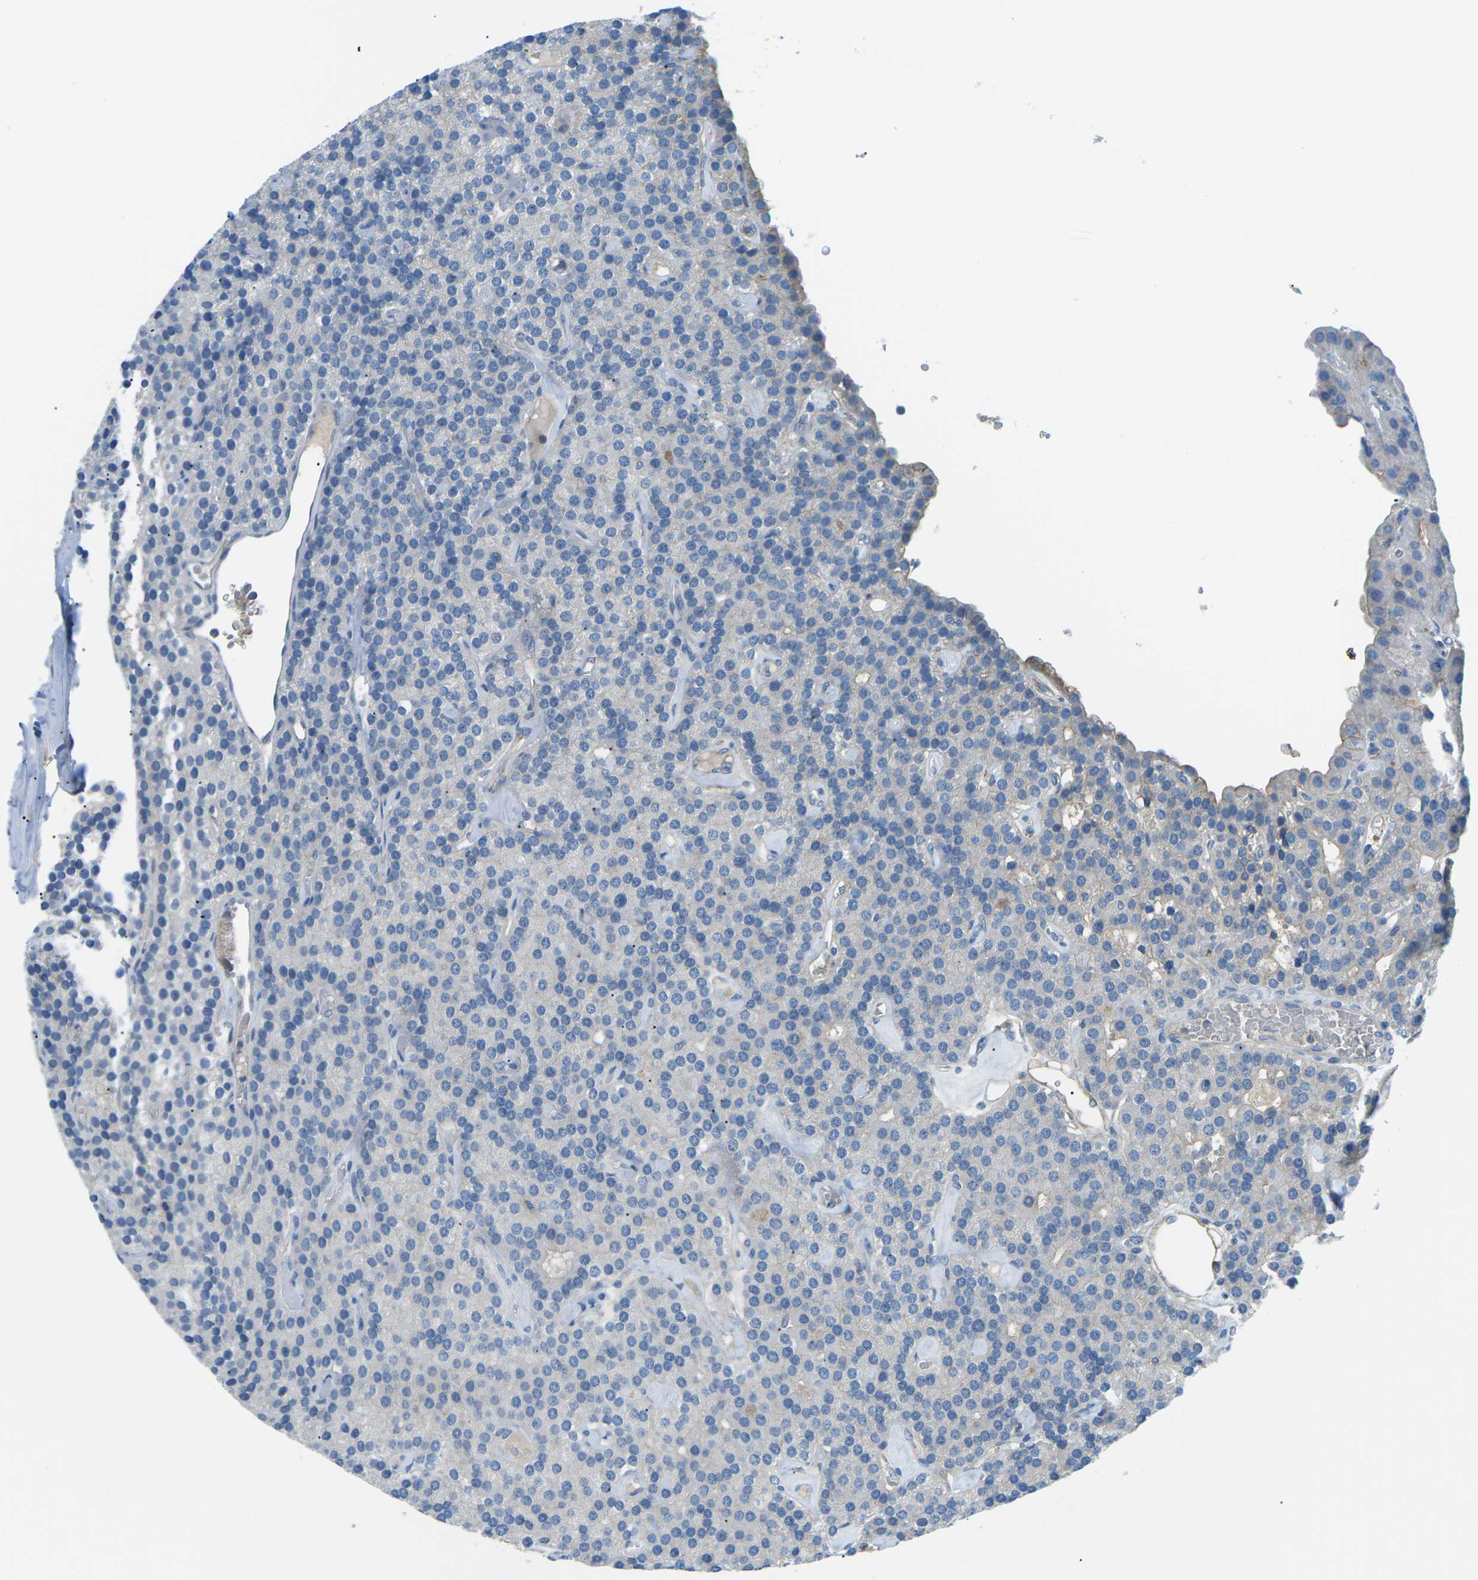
{"staining": {"intensity": "negative", "quantity": "none", "location": "none"}, "tissue": "parathyroid gland", "cell_type": "Glandular cells", "image_type": "normal", "snomed": [{"axis": "morphology", "description": "Normal tissue, NOS"}, {"axis": "morphology", "description": "Adenoma, NOS"}, {"axis": "topography", "description": "Parathyroid gland"}], "caption": "Immunohistochemistry histopathology image of benign parathyroid gland: human parathyroid gland stained with DAB shows no significant protein staining in glandular cells.", "gene": "CD47", "patient": {"sex": "female", "age": 86}}